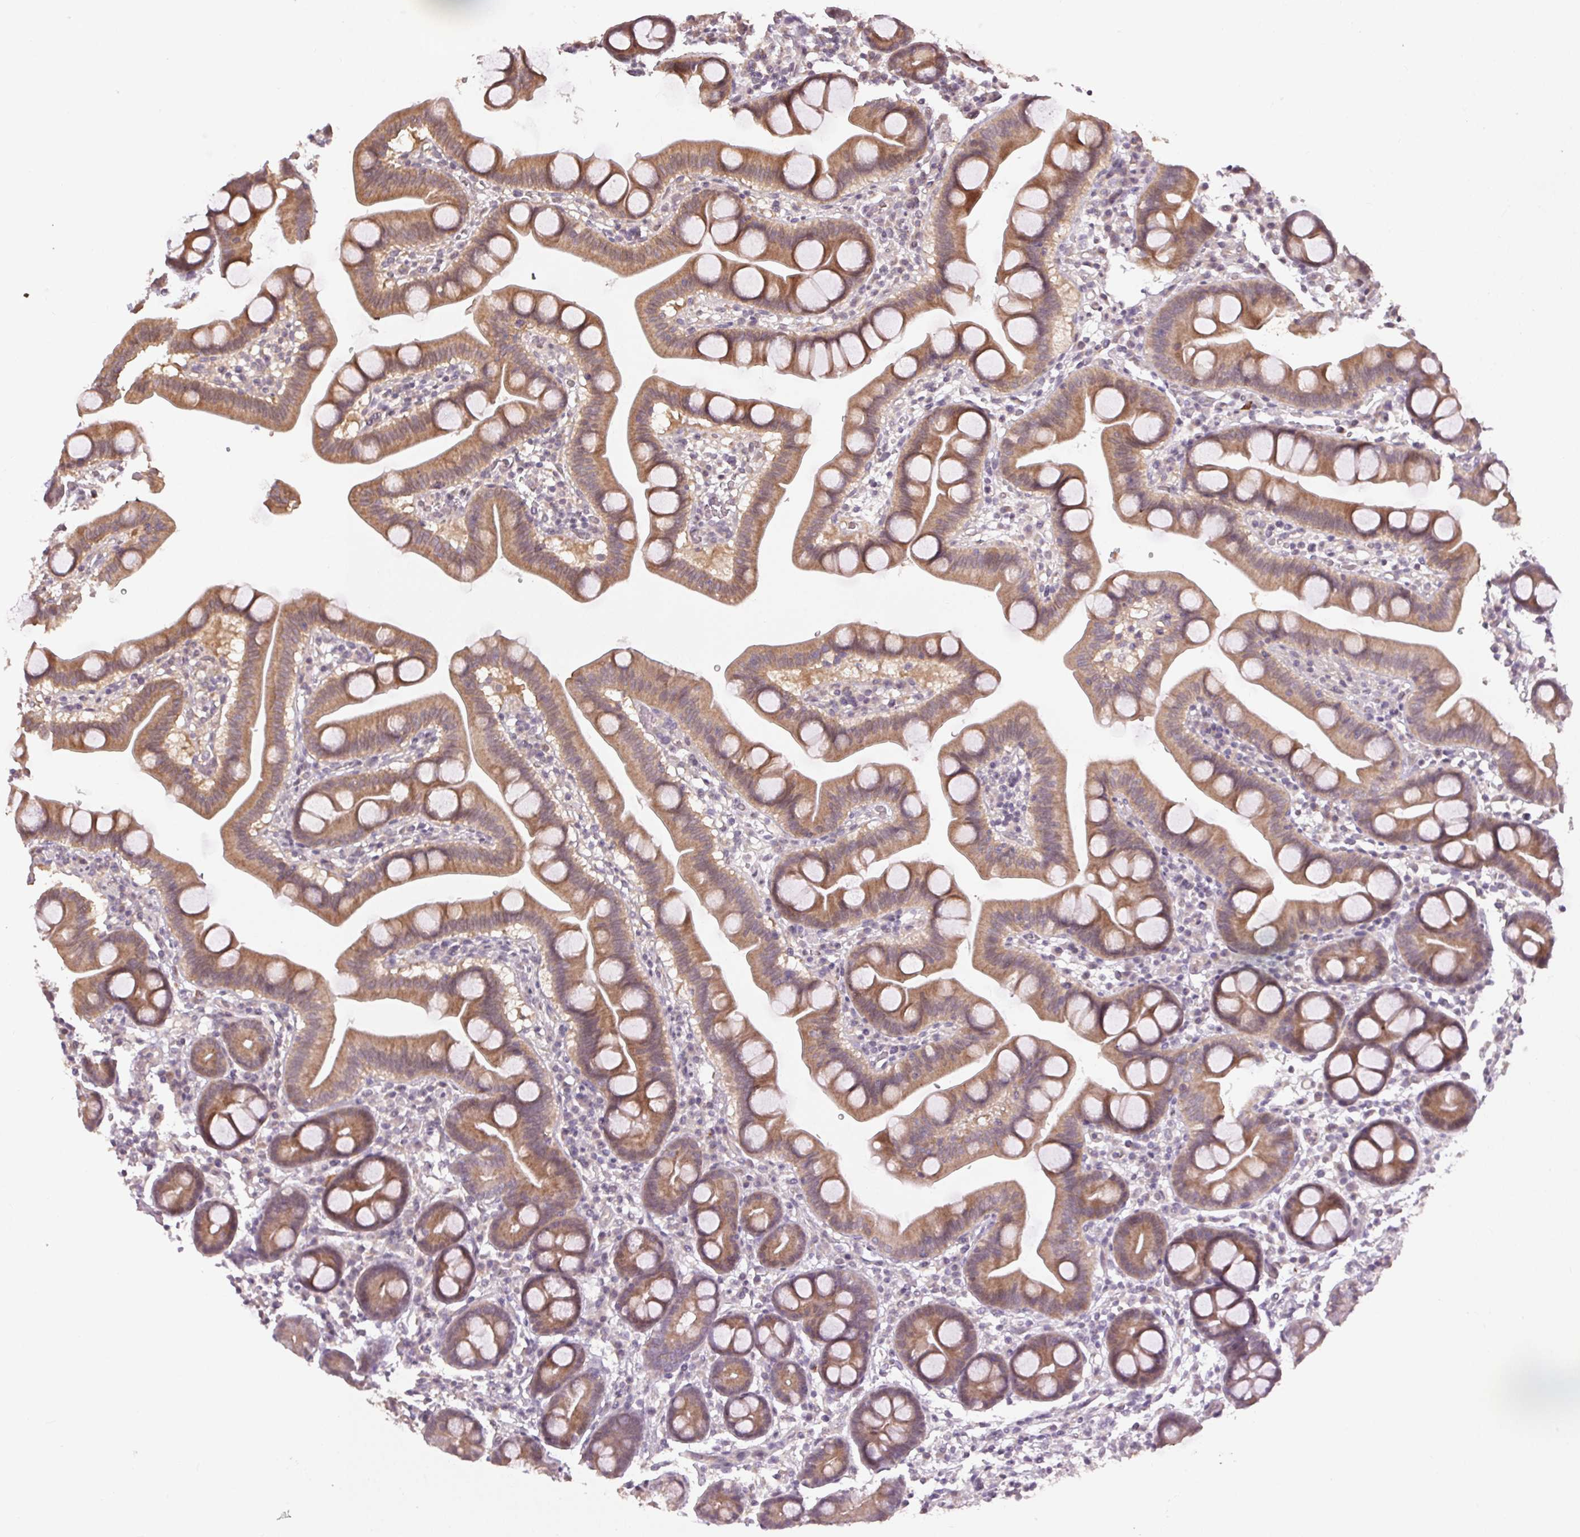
{"staining": {"intensity": "moderate", "quantity": ">75%", "location": "cytoplasmic/membranous"}, "tissue": "duodenum", "cell_type": "Glandular cells", "image_type": "normal", "snomed": [{"axis": "morphology", "description": "Normal tissue, NOS"}, {"axis": "topography", "description": "Pancreas"}, {"axis": "topography", "description": "Duodenum"}], "caption": "The histopathology image reveals immunohistochemical staining of benign duodenum. There is moderate cytoplasmic/membranous positivity is identified in approximately >75% of glandular cells. Nuclei are stained in blue.", "gene": "ATP1B3", "patient": {"sex": "male", "age": 59}}